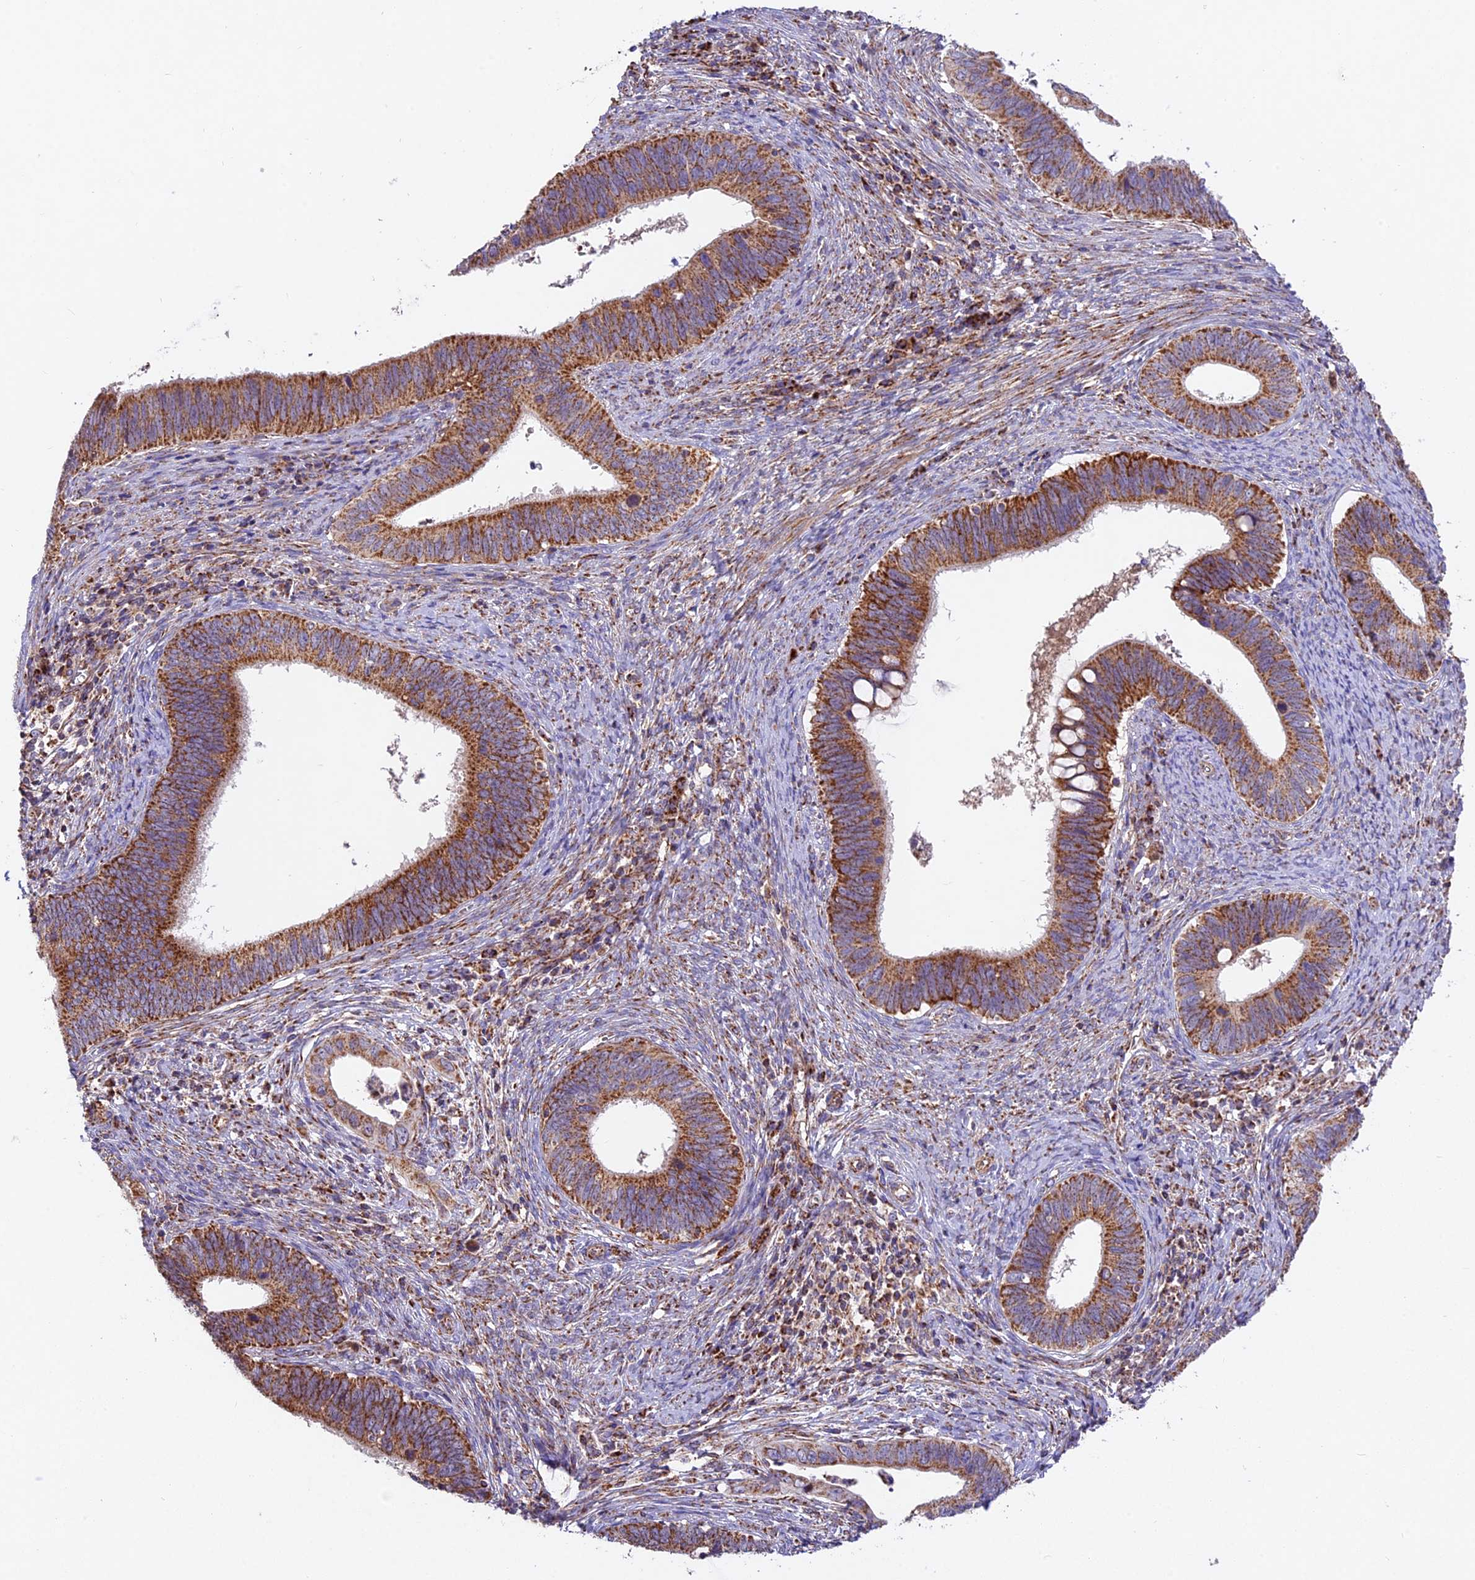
{"staining": {"intensity": "strong", "quantity": ">75%", "location": "cytoplasmic/membranous"}, "tissue": "cervical cancer", "cell_type": "Tumor cells", "image_type": "cancer", "snomed": [{"axis": "morphology", "description": "Adenocarcinoma, NOS"}, {"axis": "topography", "description": "Cervix"}], "caption": "This histopathology image shows adenocarcinoma (cervical) stained with immunohistochemistry to label a protein in brown. The cytoplasmic/membranous of tumor cells show strong positivity for the protein. Nuclei are counter-stained blue.", "gene": "NDUFA8", "patient": {"sex": "female", "age": 42}}